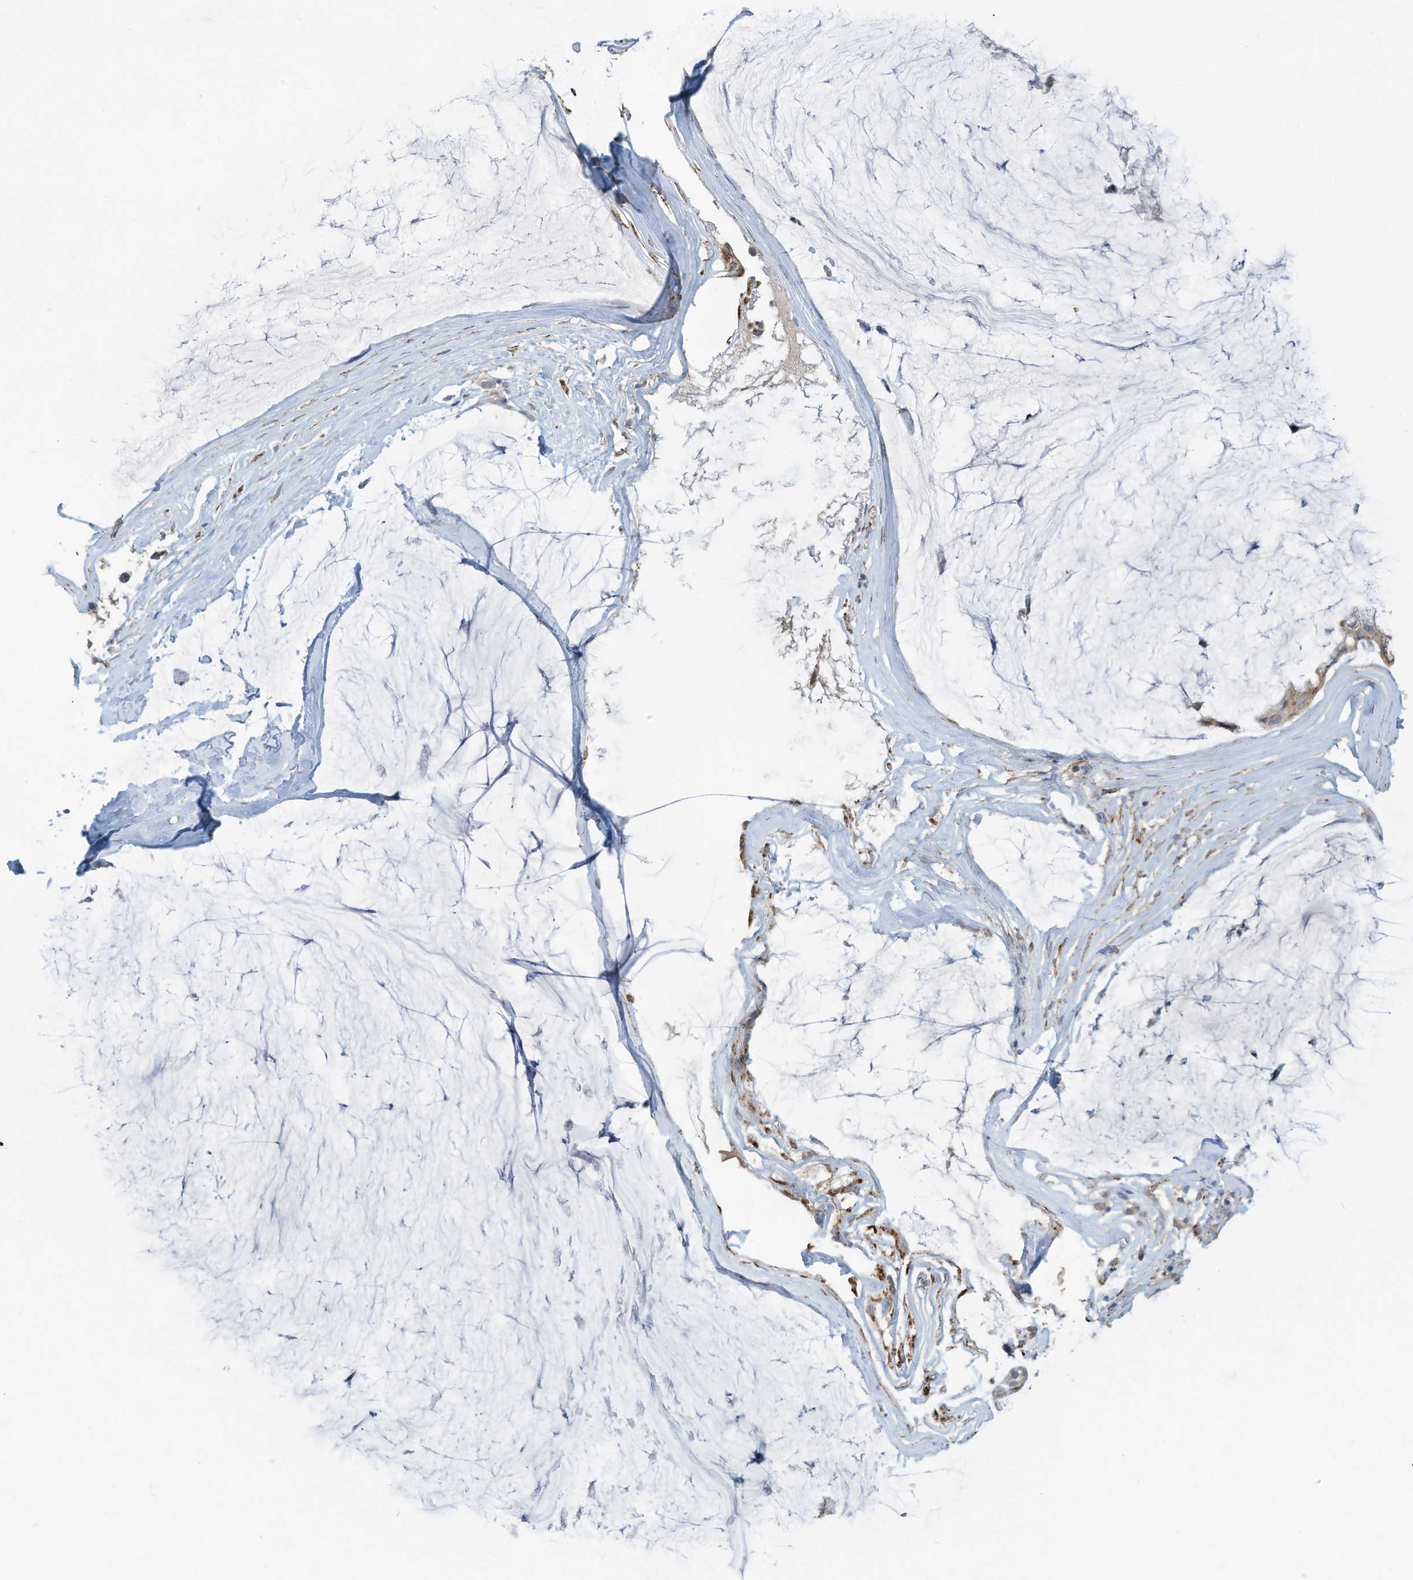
{"staining": {"intensity": "moderate", "quantity": "<25%", "location": "cytoplasmic/membranous"}, "tissue": "ovarian cancer", "cell_type": "Tumor cells", "image_type": "cancer", "snomed": [{"axis": "morphology", "description": "Cystadenocarcinoma, mucinous, NOS"}, {"axis": "topography", "description": "Ovary"}], "caption": "DAB immunohistochemical staining of ovarian mucinous cystadenocarcinoma displays moderate cytoplasmic/membranous protein expression in approximately <25% of tumor cells. Immunohistochemistry (ihc) stains the protein in brown and the nuclei are stained blue.", "gene": "SCGB1D2", "patient": {"sex": "female", "age": 39}}